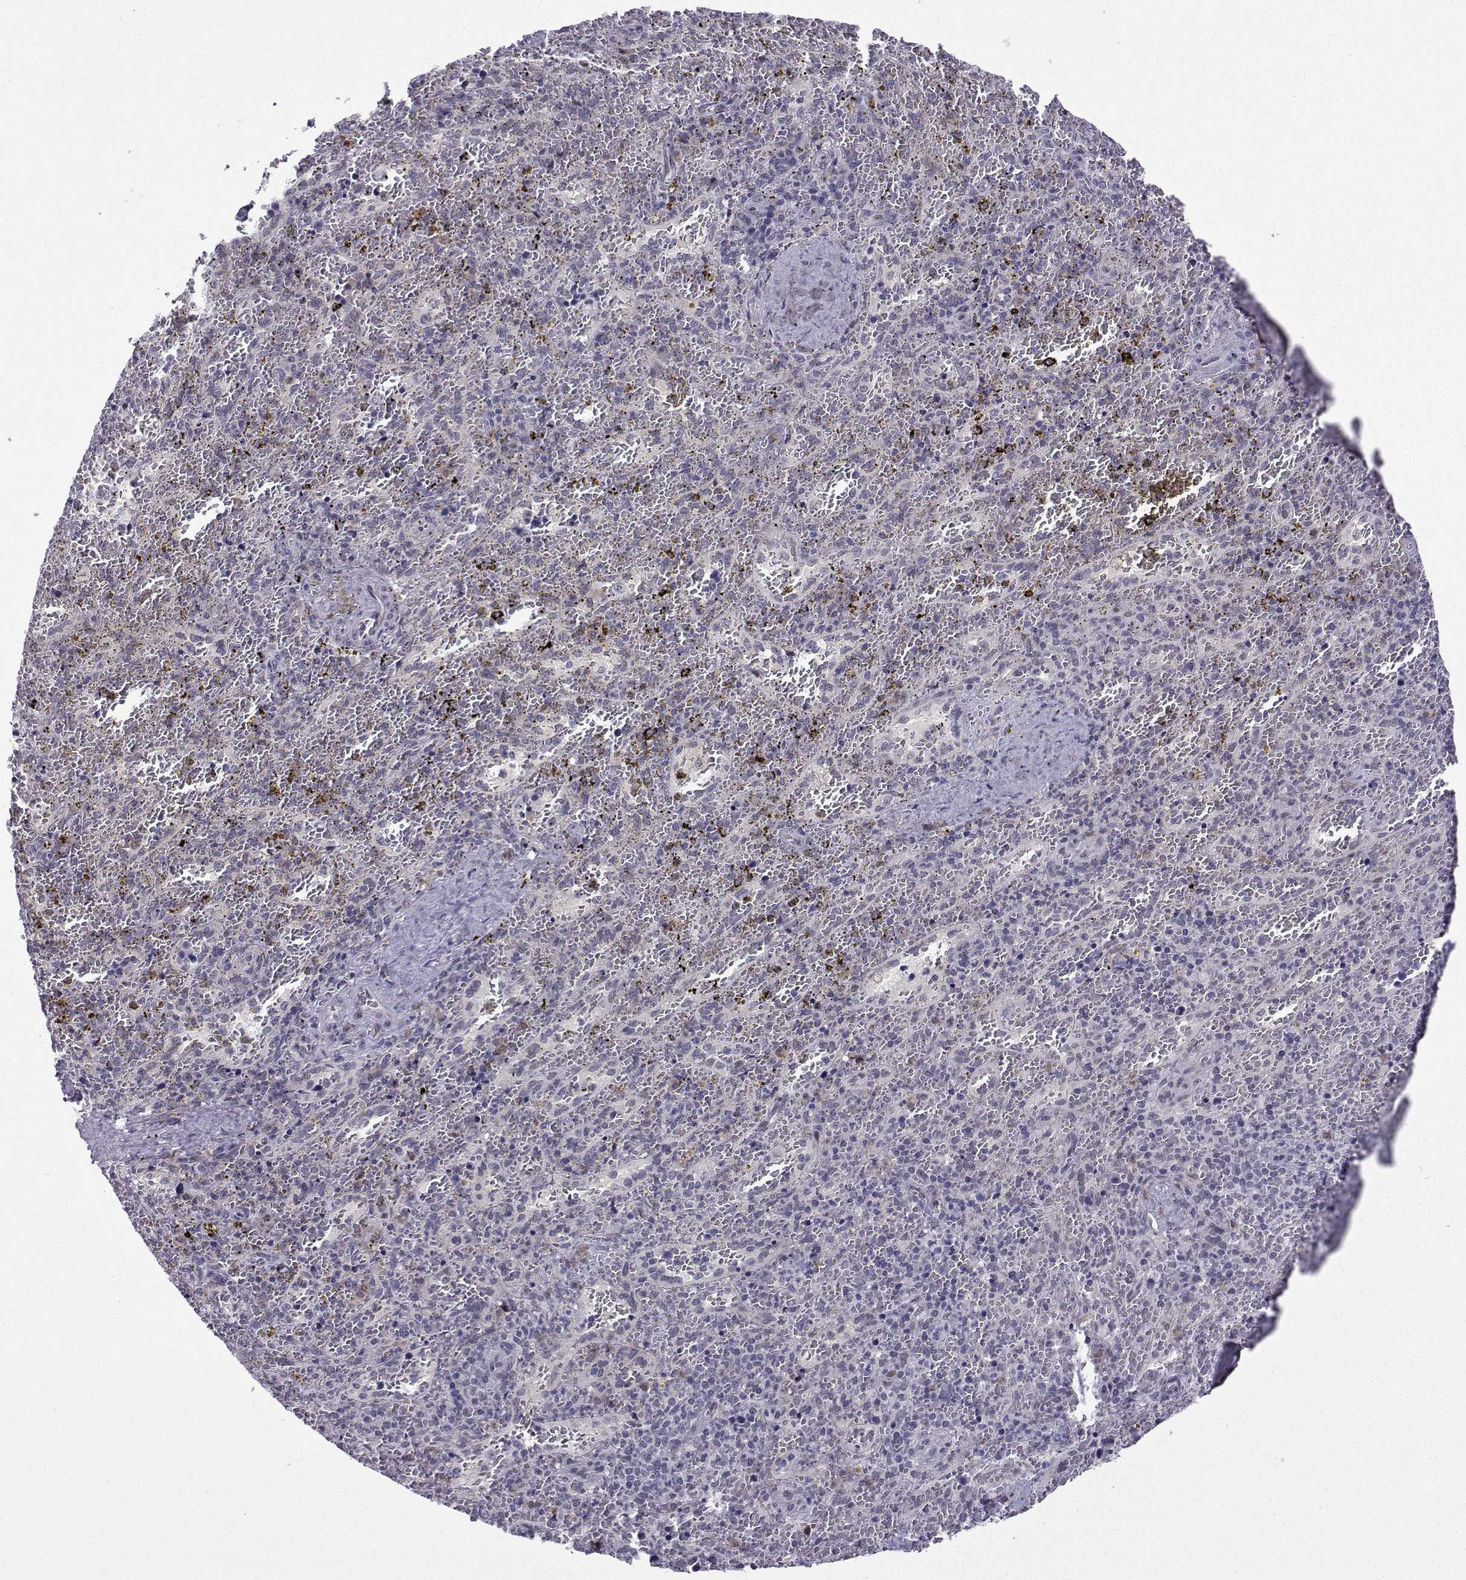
{"staining": {"intensity": "negative", "quantity": "none", "location": "none"}, "tissue": "spleen", "cell_type": "Cells in red pulp", "image_type": "normal", "snomed": [{"axis": "morphology", "description": "Normal tissue, NOS"}, {"axis": "topography", "description": "Spleen"}], "caption": "High power microscopy micrograph of an immunohistochemistry (IHC) image of benign spleen, revealing no significant positivity in cells in red pulp.", "gene": "FGF3", "patient": {"sex": "female", "age": 50}}